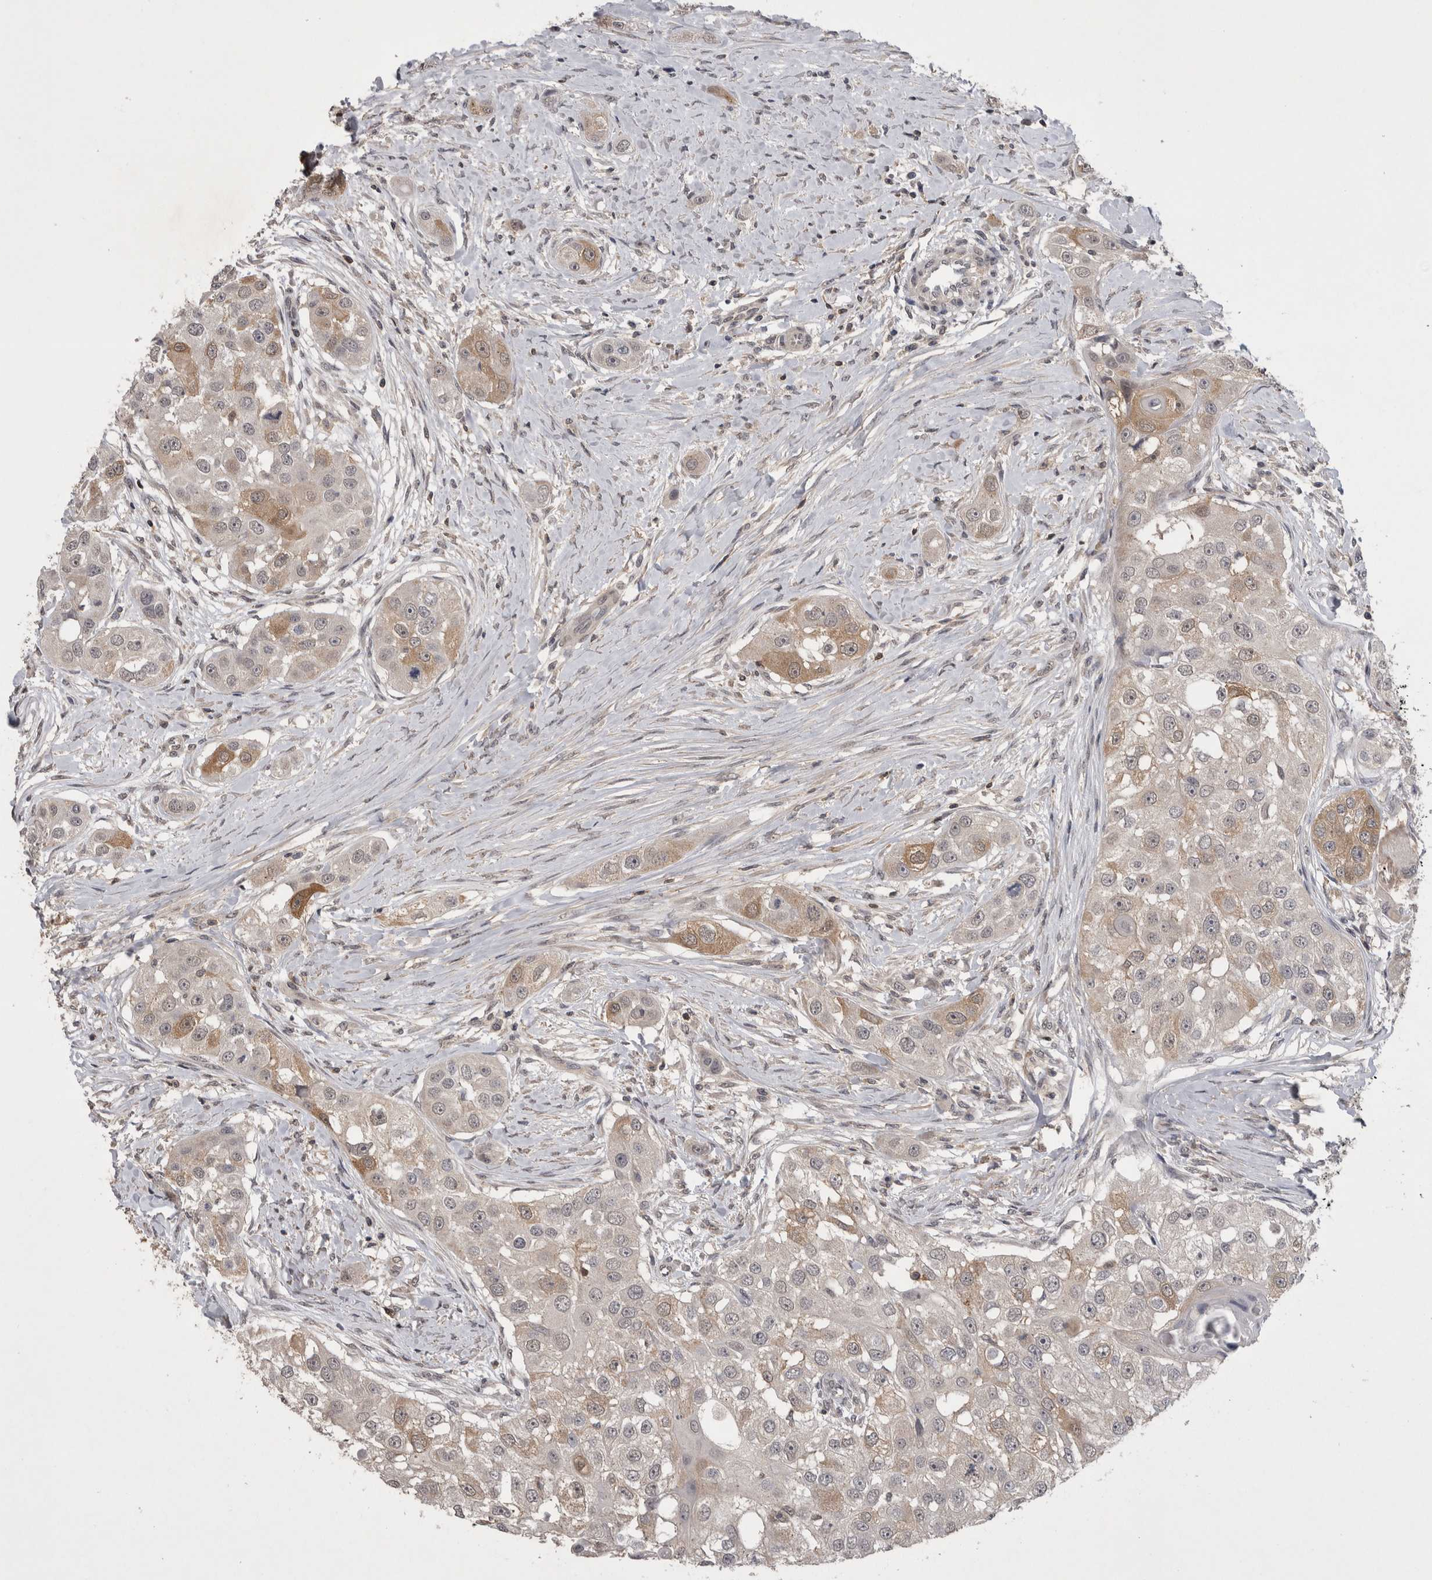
{"staining": {"intensity": "moderate", "quantity": "<25%", "location": "cytoplasmic/membranous"}, "tissue": "head and neck cancer", "cell_type": "Tumor cells", "image_type": "cancer", "snomed": [{"axis": "morphology", "description": "Normal tissue, NOS"}, {"axis": "morphology", "description": "Squamous cell carcinoma, NOS"}, {"axis": "topography", "description": "Skeletal muscle"}, {"axis": "topography", "description": "Head-Neck"}], "caption": "High-power microscopy captured an immunohistochemistry (IHC) histopathology image of head and neck squamous cell carcinoma, revealing moderate cytoplasmic/membranous staining in approximately <25% of tumor cells. Using DAB (3,3'-diaminobenzidine) (brown) and hematoxylin (blue) stains, captured at high magnification using brightfield microscopy.", "gene": "NFATC2", "patient": {"sex": "male", "age": 51}}